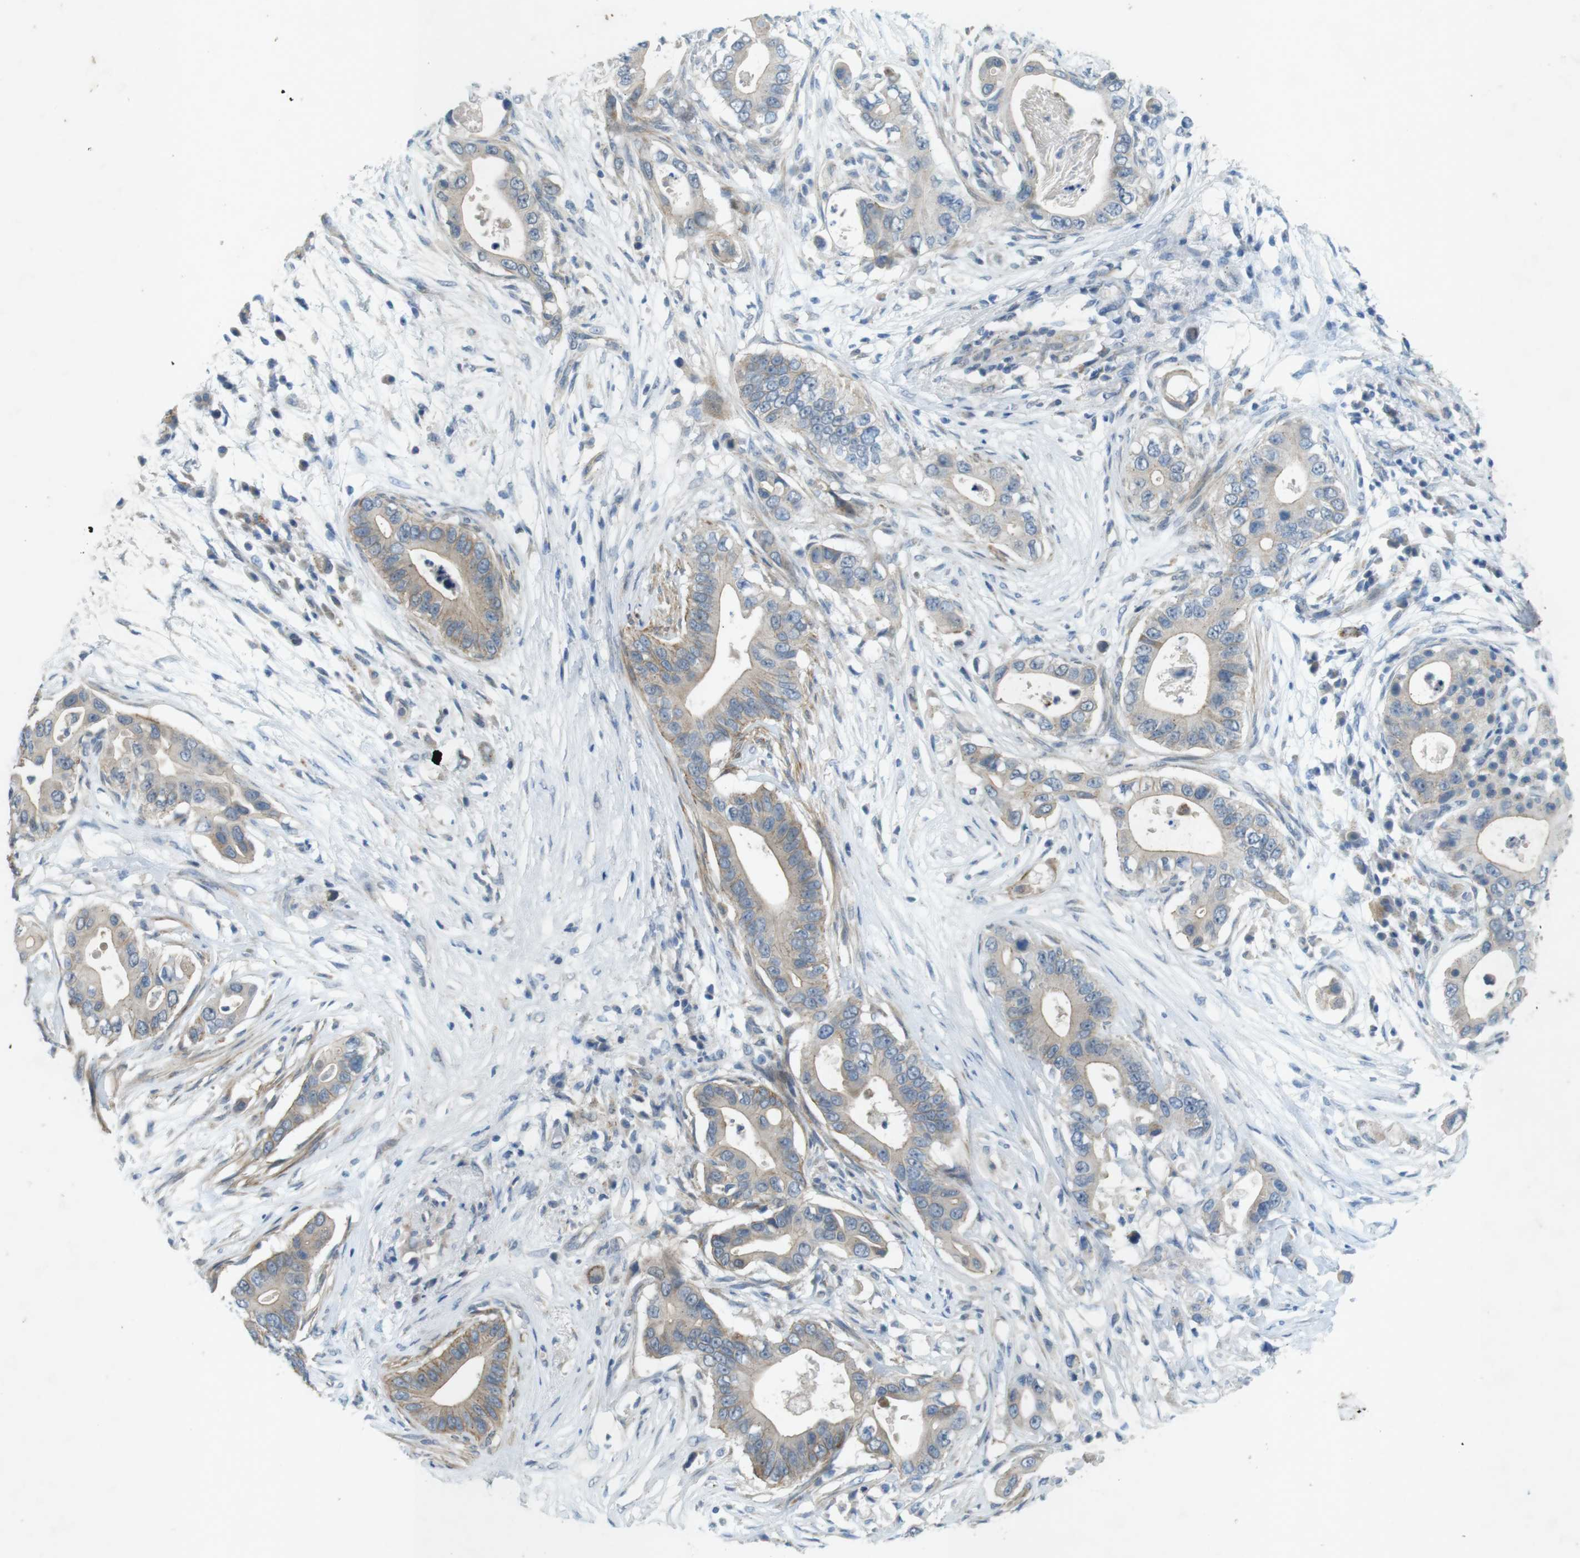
{"staining": {"intensity": "weak", "quantity": ">75%", "location": "cytoplasmic/membranous"}, "tissue": "pancreatic cancer", "cell_type": "Tumor cells", "image_type": "cancer", "snomed": [{"axis": "morphology", "description": "Adenocarcinoma, NOS"}, {"axis": "topography", "description": "Pancreas"}], "caption": "This image reveals adenocarcinoma (pancreatic) stained with immunohistochemistry (IHC) to label a protein in brown. The cytoplasmic/membranous of tumor cells show weak positivity for the protein. Nuclei are counter-stained blue.", "gene": "TYW1", "patient": {"sex": "male", "age": 77}}